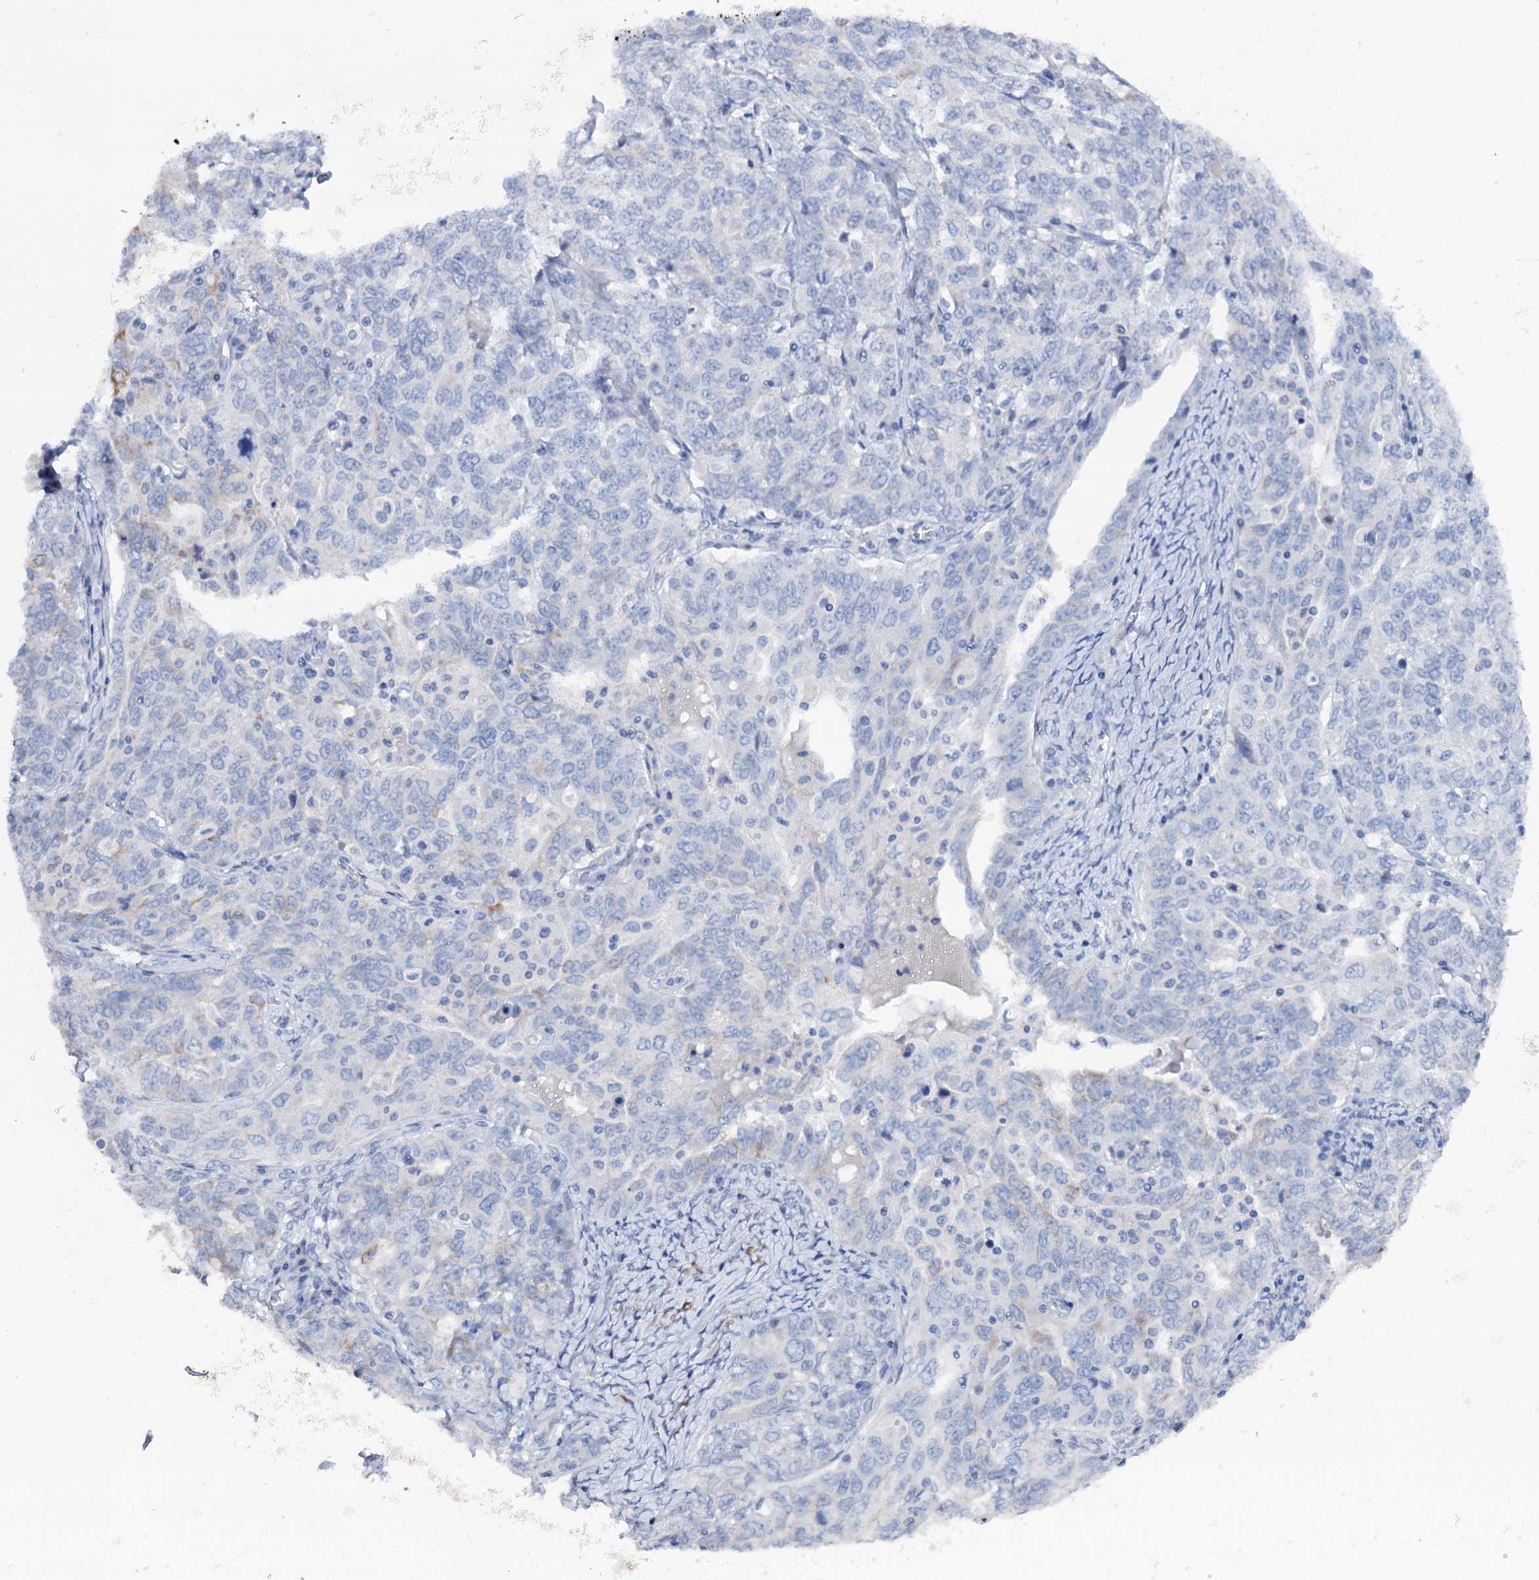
{"staining": {"intensity": "negative", "quantity": "none", "location": "none"}, "tissue": "ovarian cancer", "cell_type": "Tumor cells", "image_type": "cancer", "snomed": [{"axis": "morphology", "description": "Carcinoma, endometroid"}, {"axis": "topography", "description": "Ovary"}], "caption": "Immunohistochemical staining of human ovarian cancer displays no significant expression in tumor cells. Nuclei are stained in blue.", "gene": "CAPRIN2", "patient": {"sex": "female", "age": 62}}